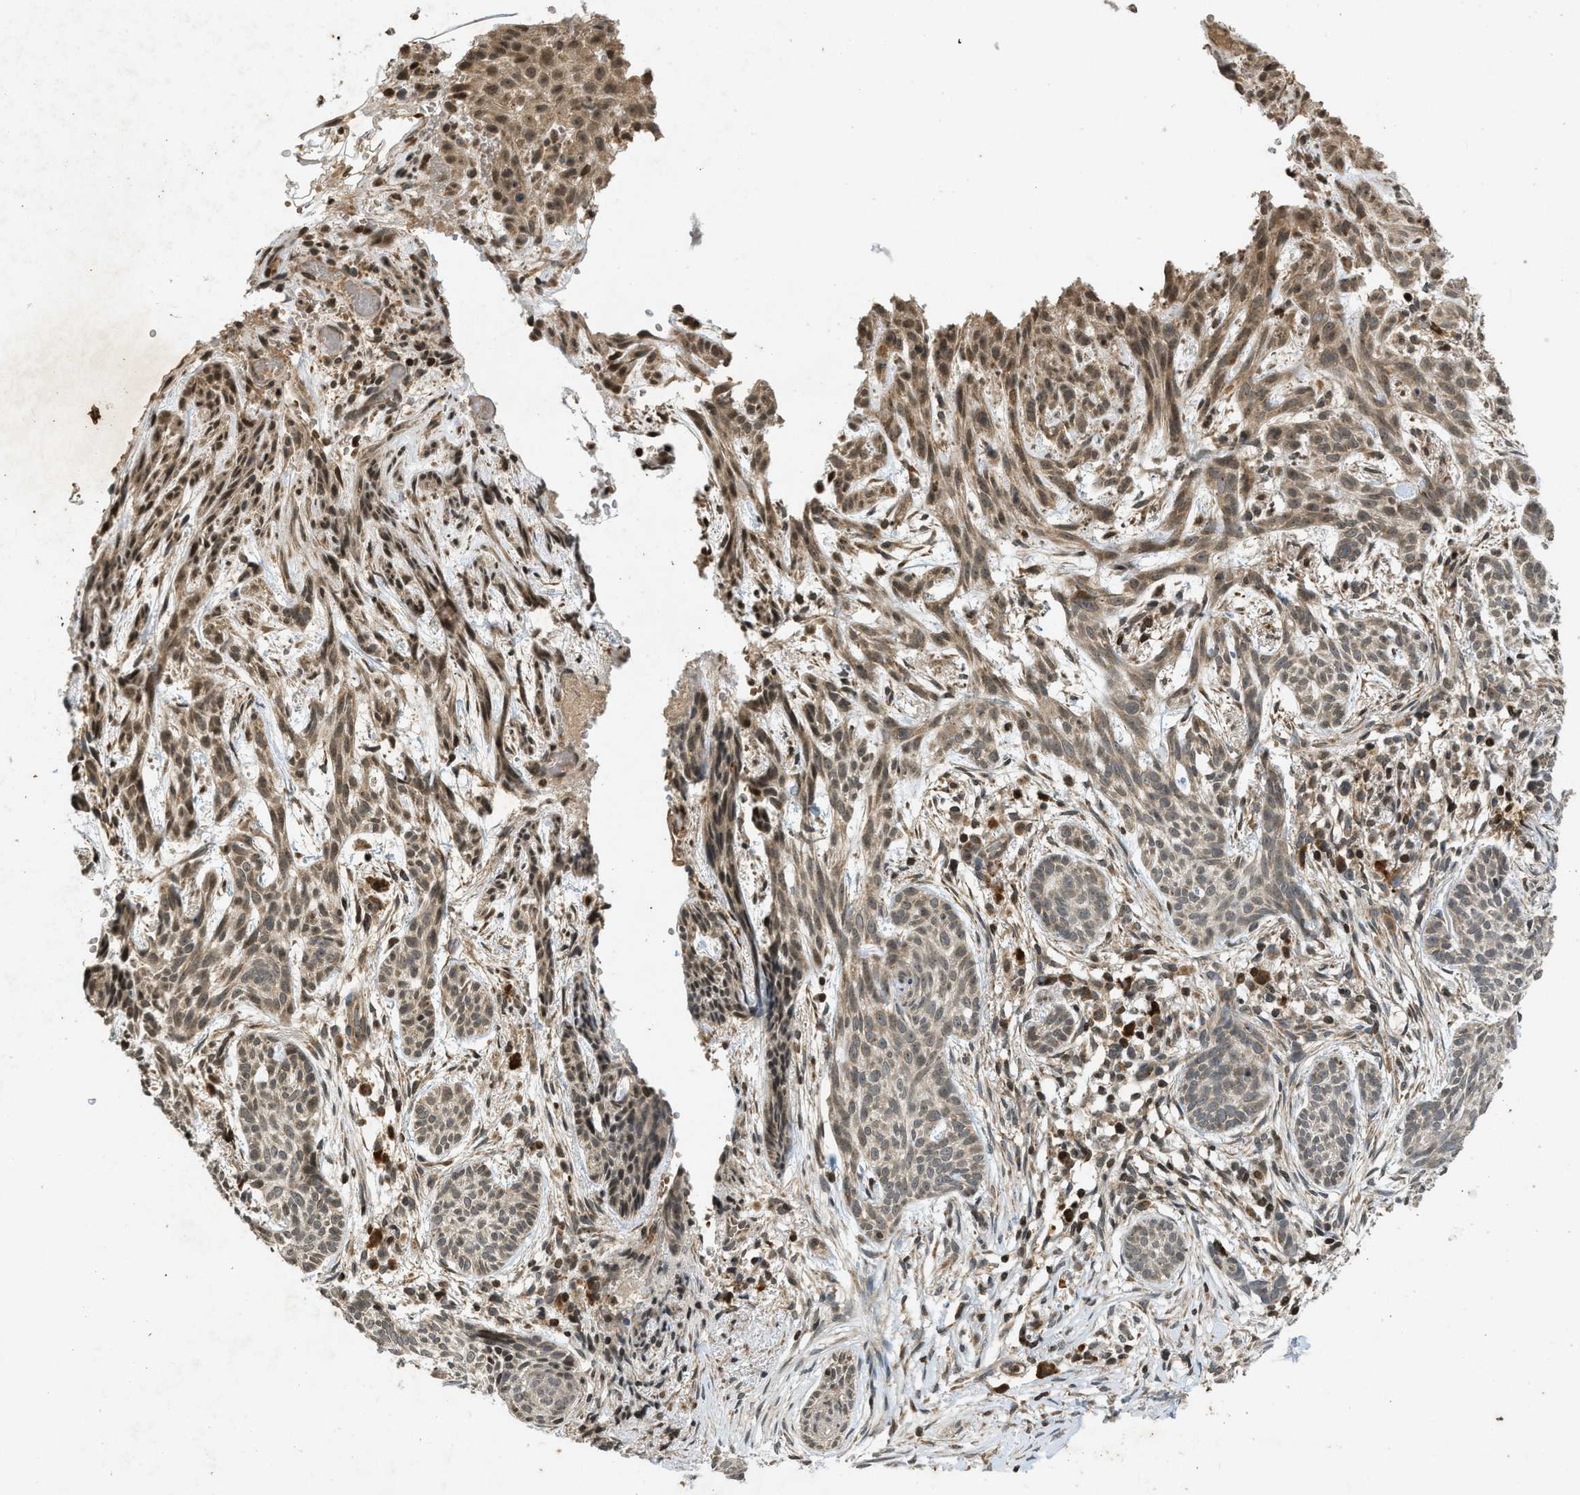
{"staining": {"intensity": "moderate", "quantity": "25%-75%", "location": "cytoplasmic/membranous,nuclear"}, "tissue": "skin cancer", "cell_type": "Tumor cells", "image_type": "cancer", "snomed": [{"axis": "morphology", "description": "Basal cell carcinoma"}, {"axis": "topography", "description": "Skin"}], "caption": "Skin basal cell carcinoma stained with DAB (3,3'-diaminobenzidine) immunohistochemistry exhibits medium levels of moderate cytoplasmic/membranous and nuclear expression in about 25%-75% of tumor cells.", "gene": "SIAH1", "patient": {"sex": "female", "age": 59}}